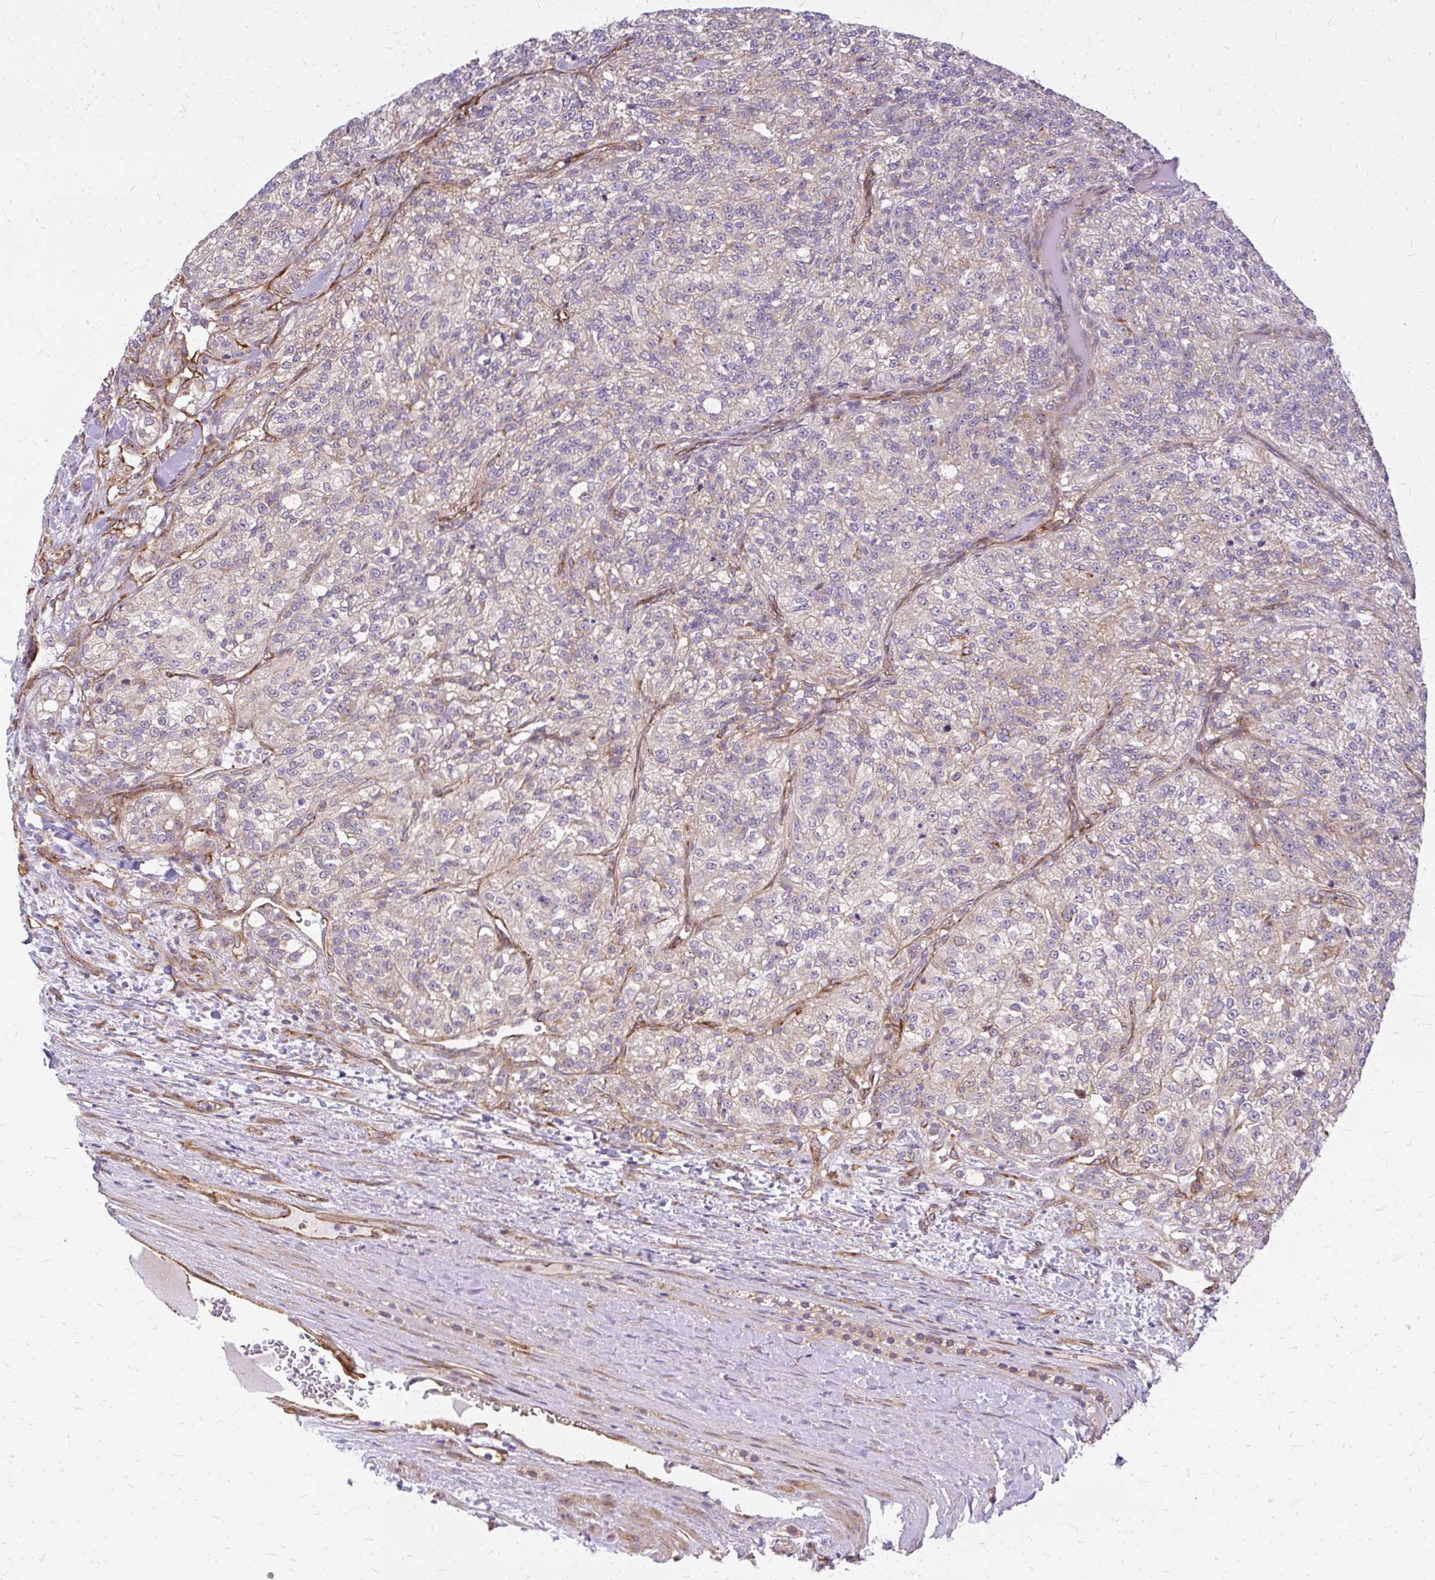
{"staining": {"intensity": "weak", "quantity": "25%-75%", "location": "cytoplasmic/membranous"}, "tissue": "renal cancer", "cell_type": "Tumor cells", "image_type": "cancer", "snomed": [{"axis": "morphology", "description": "Adenocarcinoma, NOS"}, {"axis": "topography", "description": "Kidney"}], "caption": "Immunohistochemical staining of human renal cancer (adenocarcinoma) shows low levels of weak cytoplasmic/membranous protein staining in about 25%-75% of tumor cells.", "gene": "RSKR", "patient": {"sex": "female", "age": 63}}